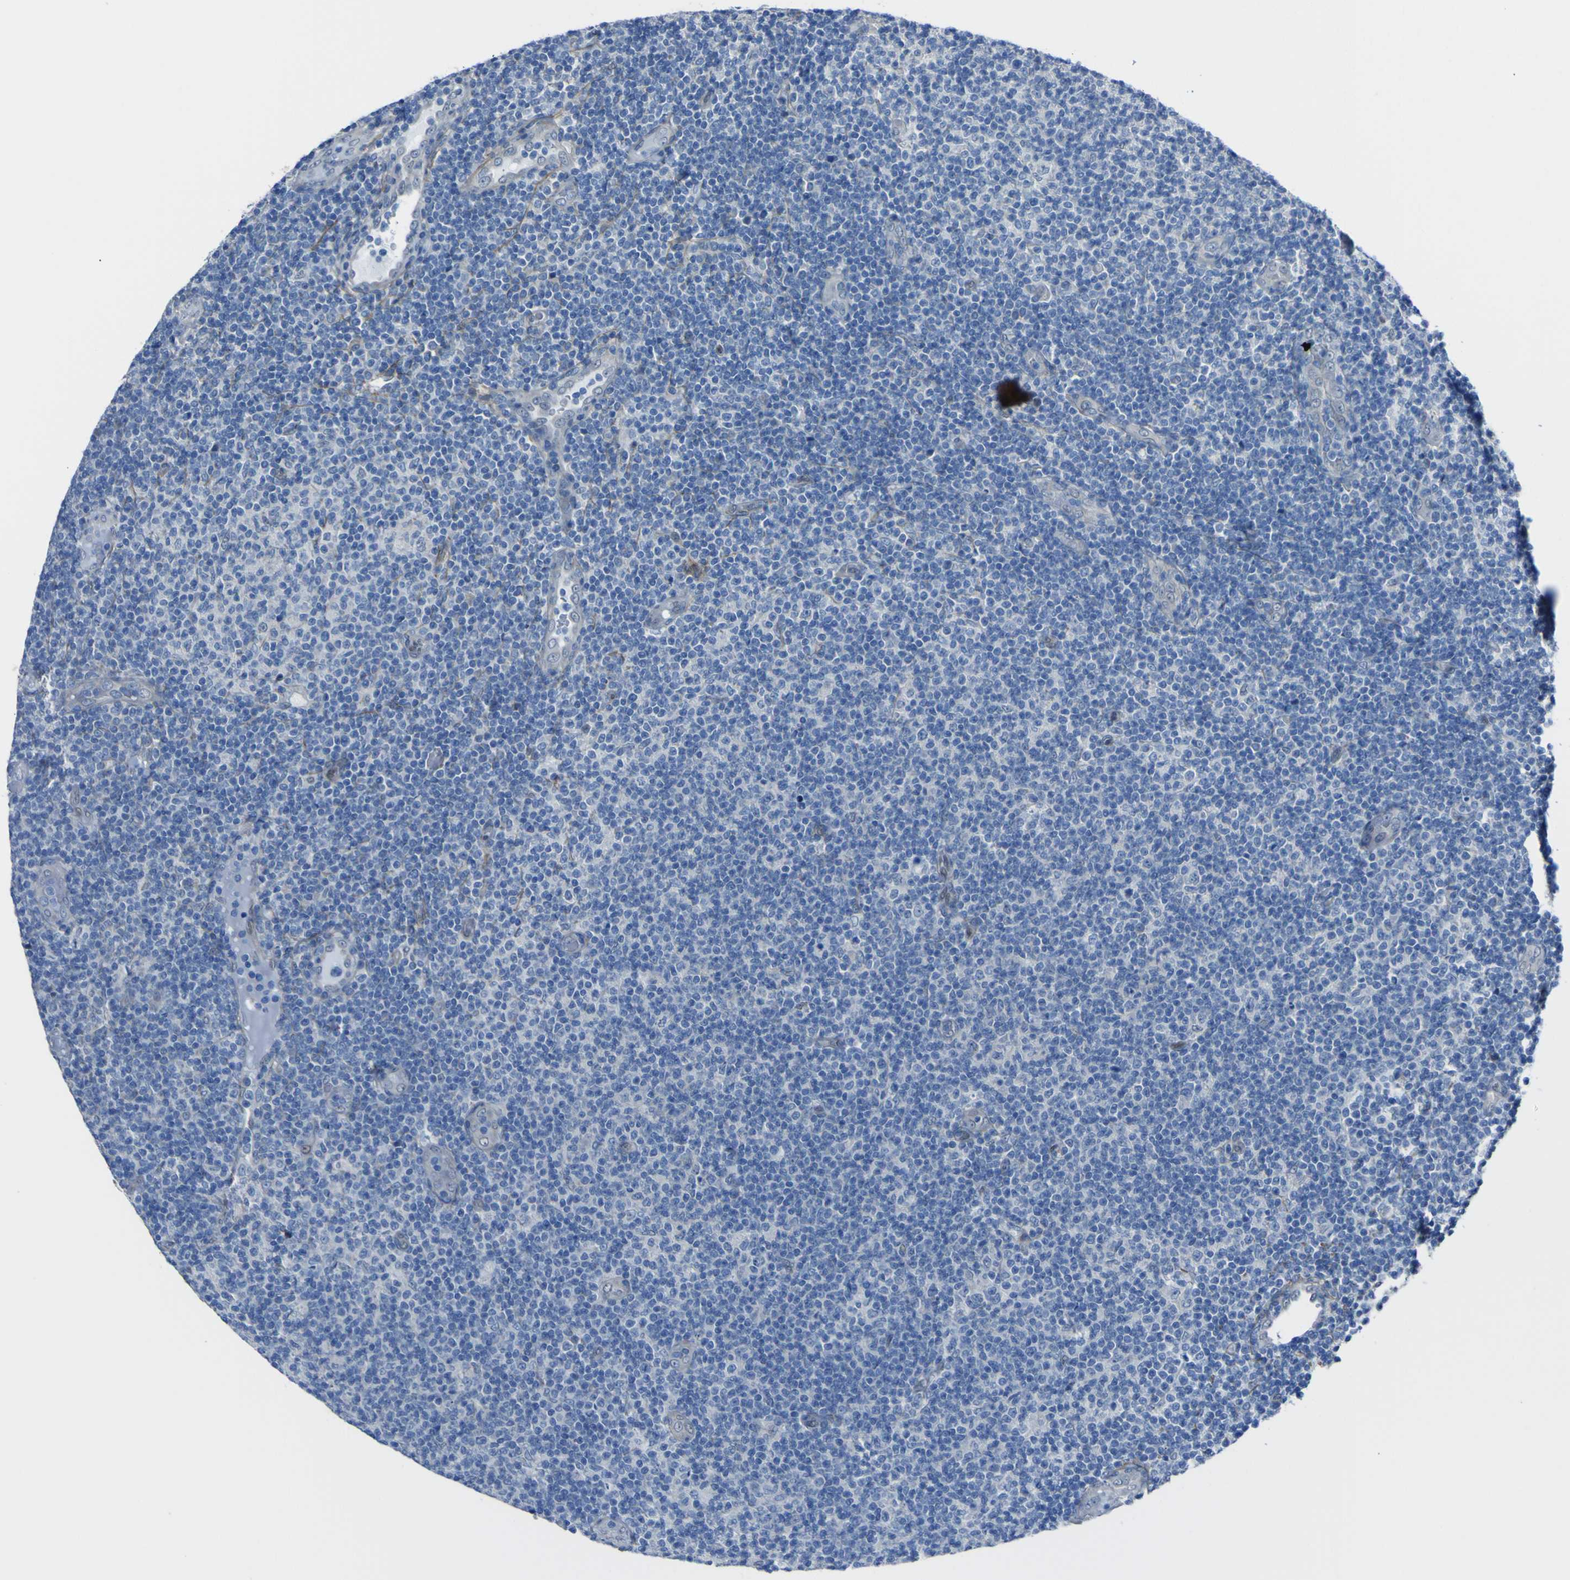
{"staining": {"intensity": "negative", "quantity": "none", "location": "none"}, "tissue": "lymphoma", "cell_type": "Tumor cells", "image_type": "cancer", "snomed": [{"axis": "morphology", "description": "Malignant lymphoma, non-Hodgkin's type, Low grade"}, {"axis": "topography", "description": "Lymph node"}], "caption": "Human low-grade malignant lymphoma, non-Hodgkin's type stained for a protein using immunohistochemistry shows no positivity in tumor cells.", "gene": "LRRN1", "patient": {"sex": "male", "age": 83}}